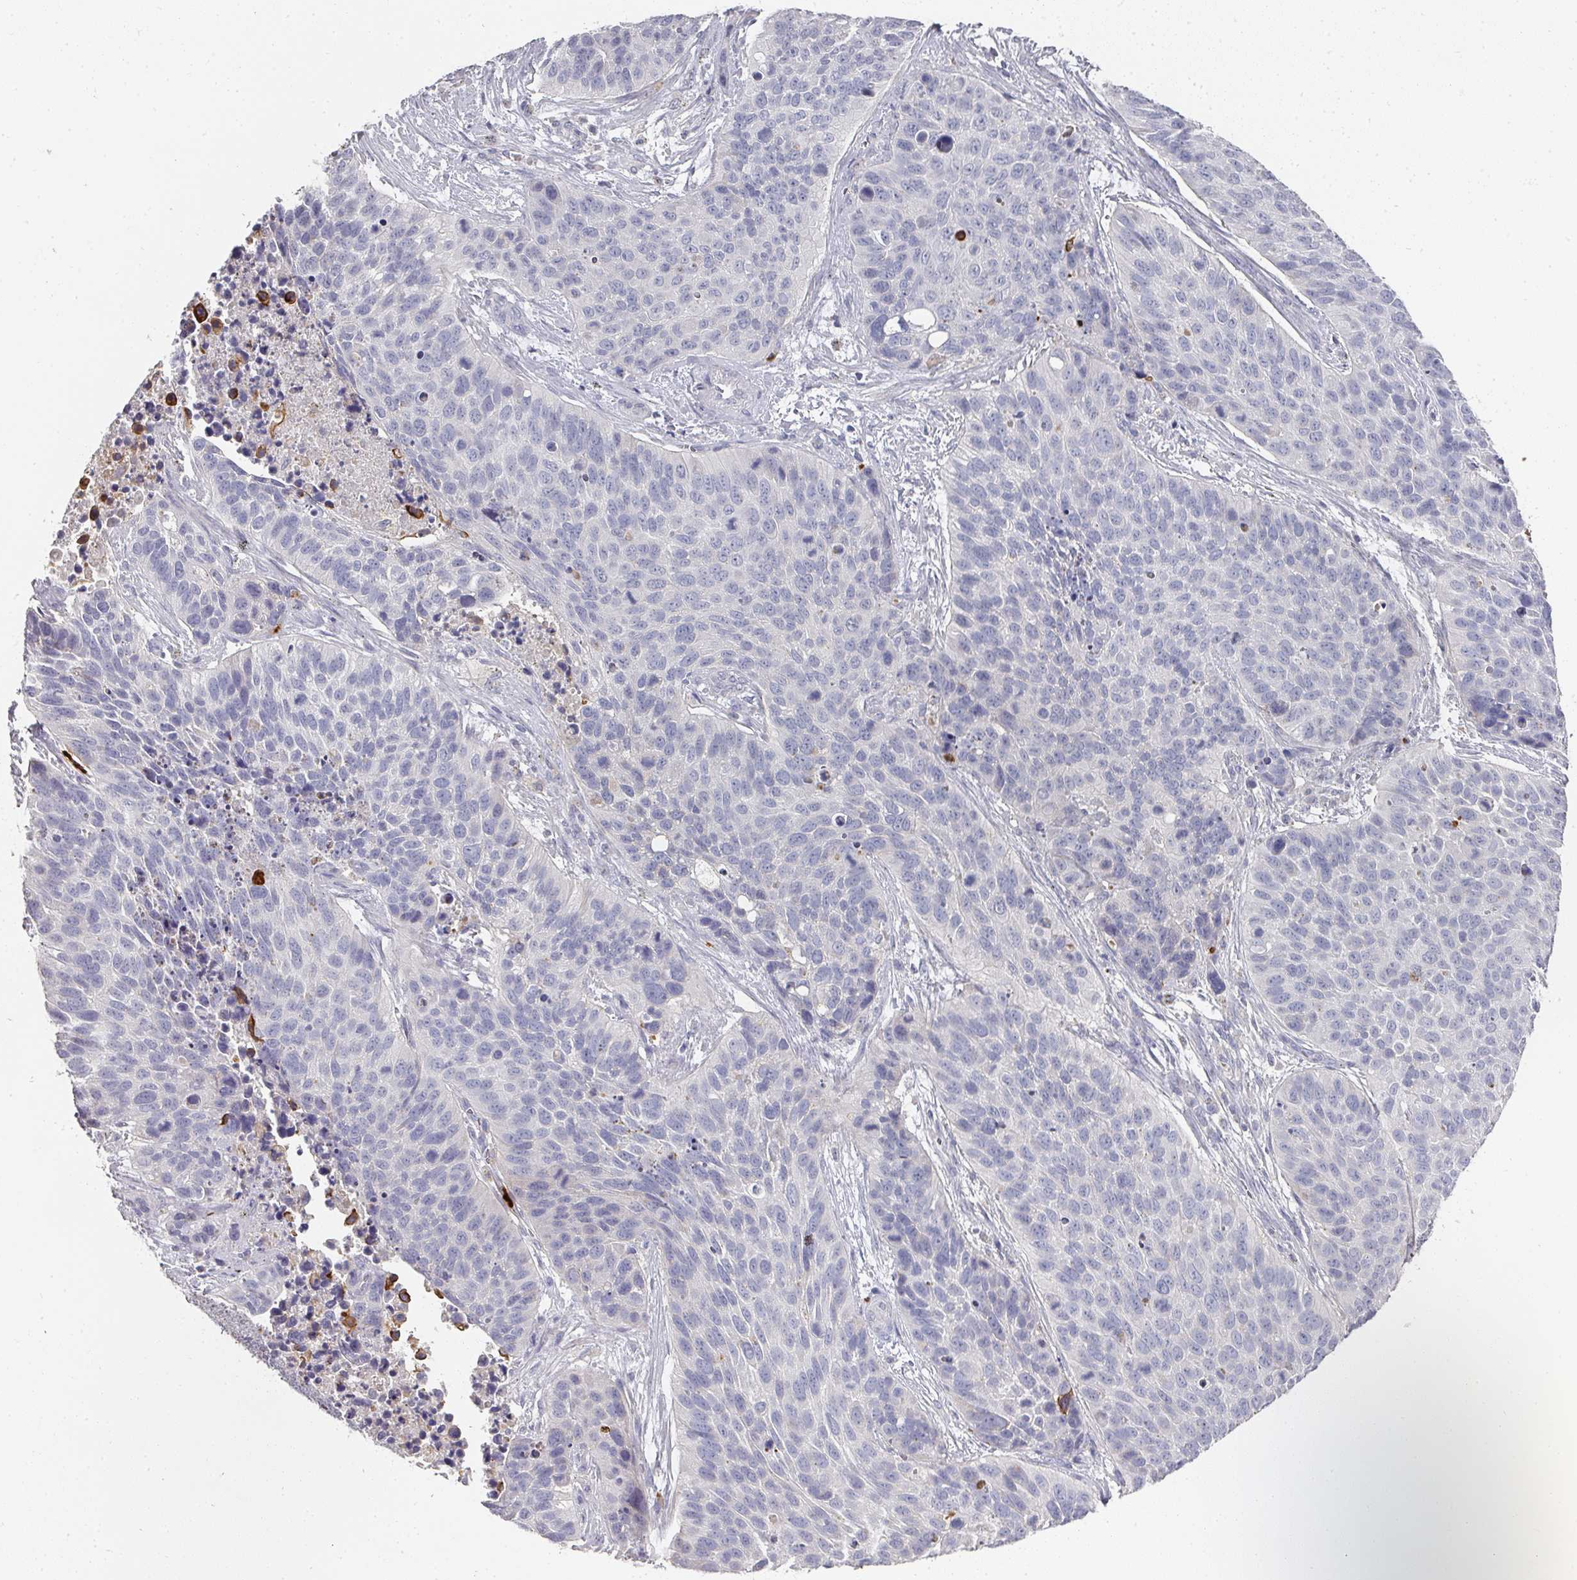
{"staining": {"intensity": "negative", "quantity": "none", "location": "none"}, "tissue": "lung cancer", "cell_type": "Tumor cells", "image_type": "cancer", "snomed": [{"axis": "morphology", "description": "Squamous cell carcinoma, NOS"}, {"axis": "topography", "description": "Lung"}], "caption": "DAB immunohistochemical staining of human lung squamous cell carcinoma shows no significant expression in tumor cells.", "gene": "CAMP", "patient": {"sex": "male", "age": 62}}